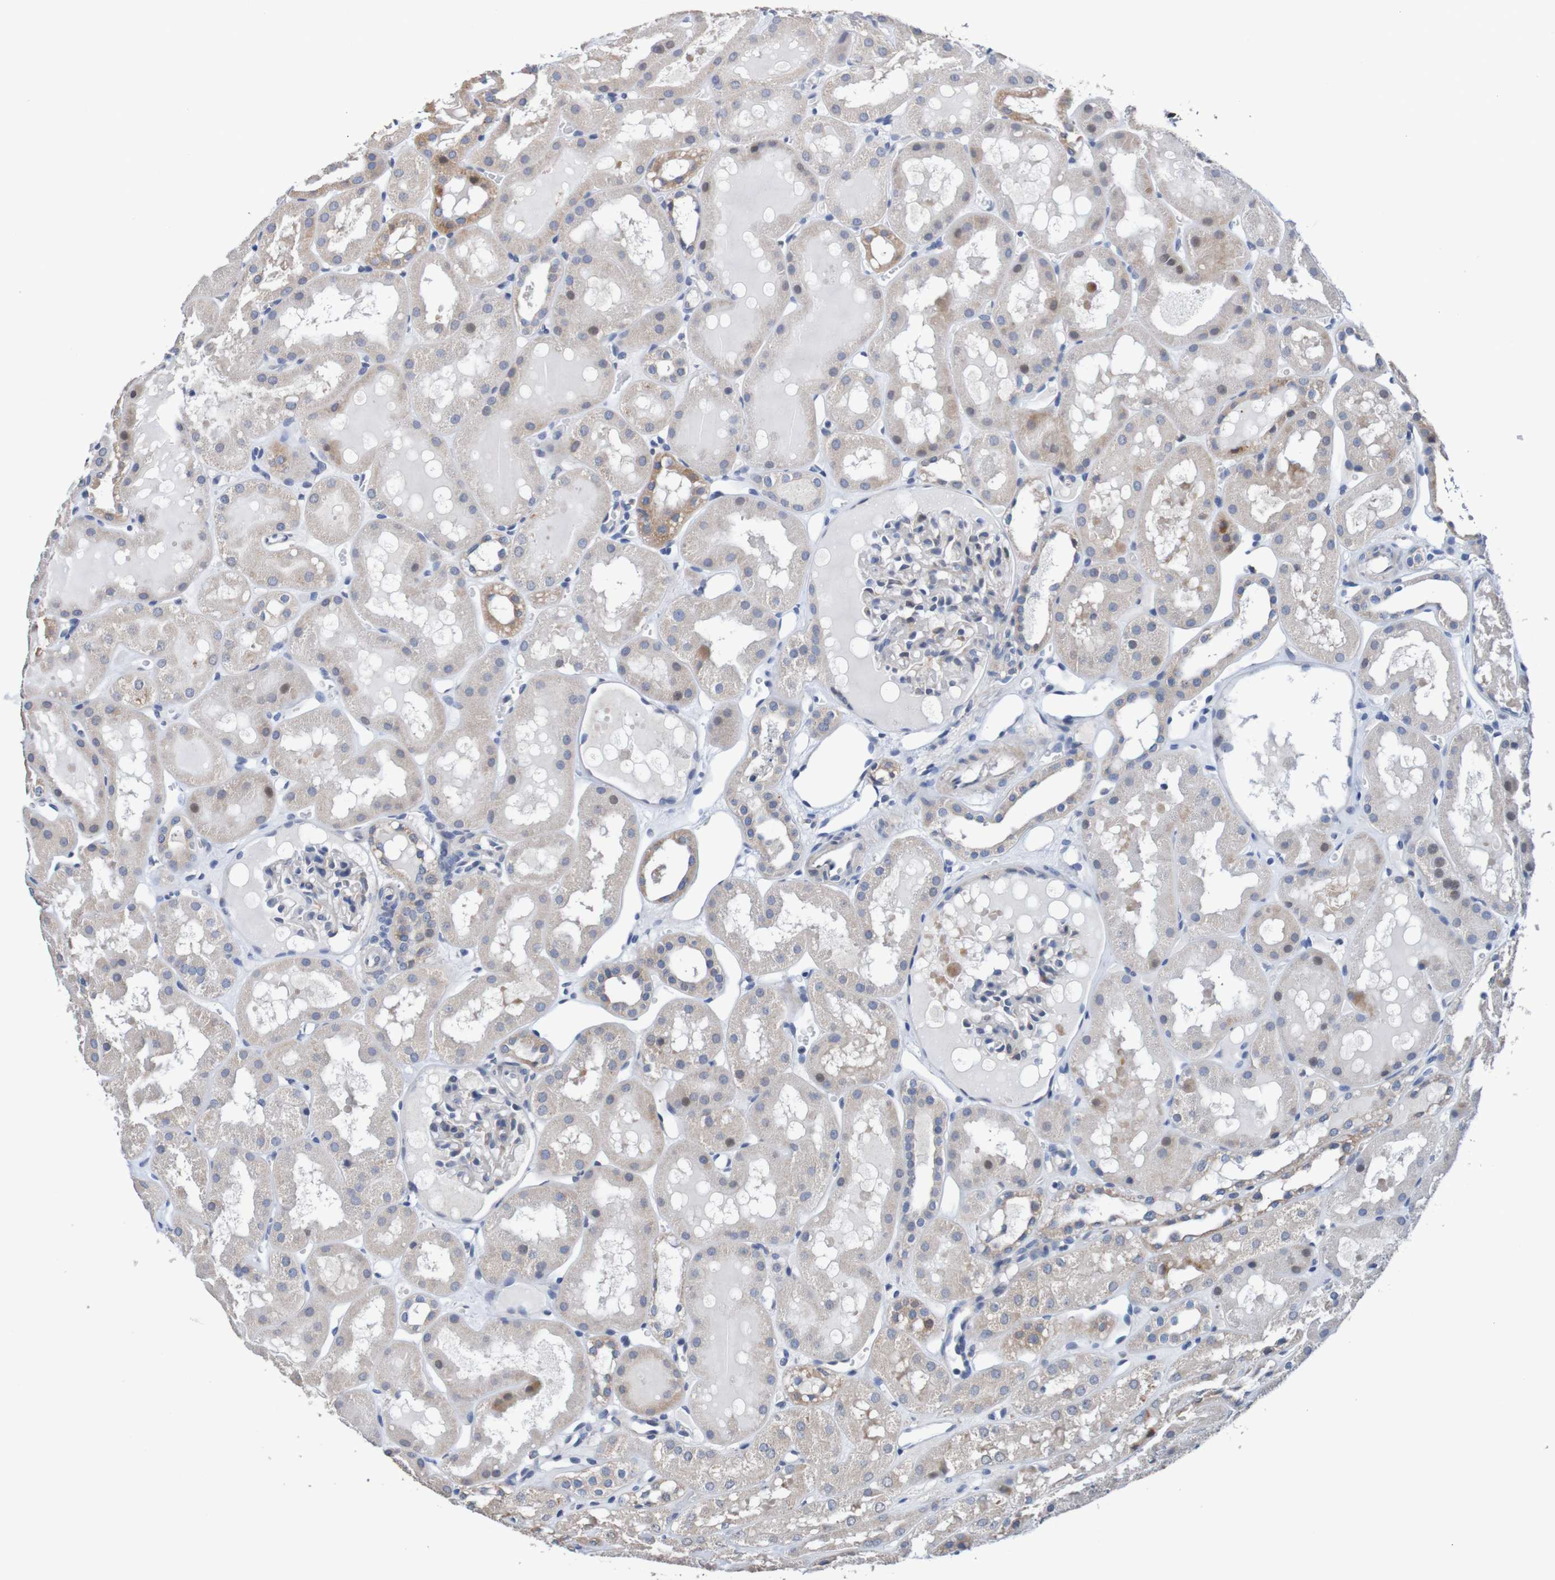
{"staining": {"intensity": "weak", "quantity": "<25%", "location": "cytoplasmic/membranous"}, "tissue": "kidney", "cell_type": "Cells in glomeruli", "image_type": "normal", "snomed": [{"axis": "morphology", "description": "Normal tissue, NOS"}, {"axis": "topography", "description": "Kidney"}, {"axis": "topography", "description": "Urinary bladder"}], "caption": "Immunohistochemistry of unremarkable human kidney displays no staining in cells in glomeruli. The staining was performed using DAB to visualize the protein expression in brown, while the nuclei were stained in blue with hematoxylin (Magnification: 20x).", "gene": "FIBP", "patient": {"sex": "male", "age": 16}}